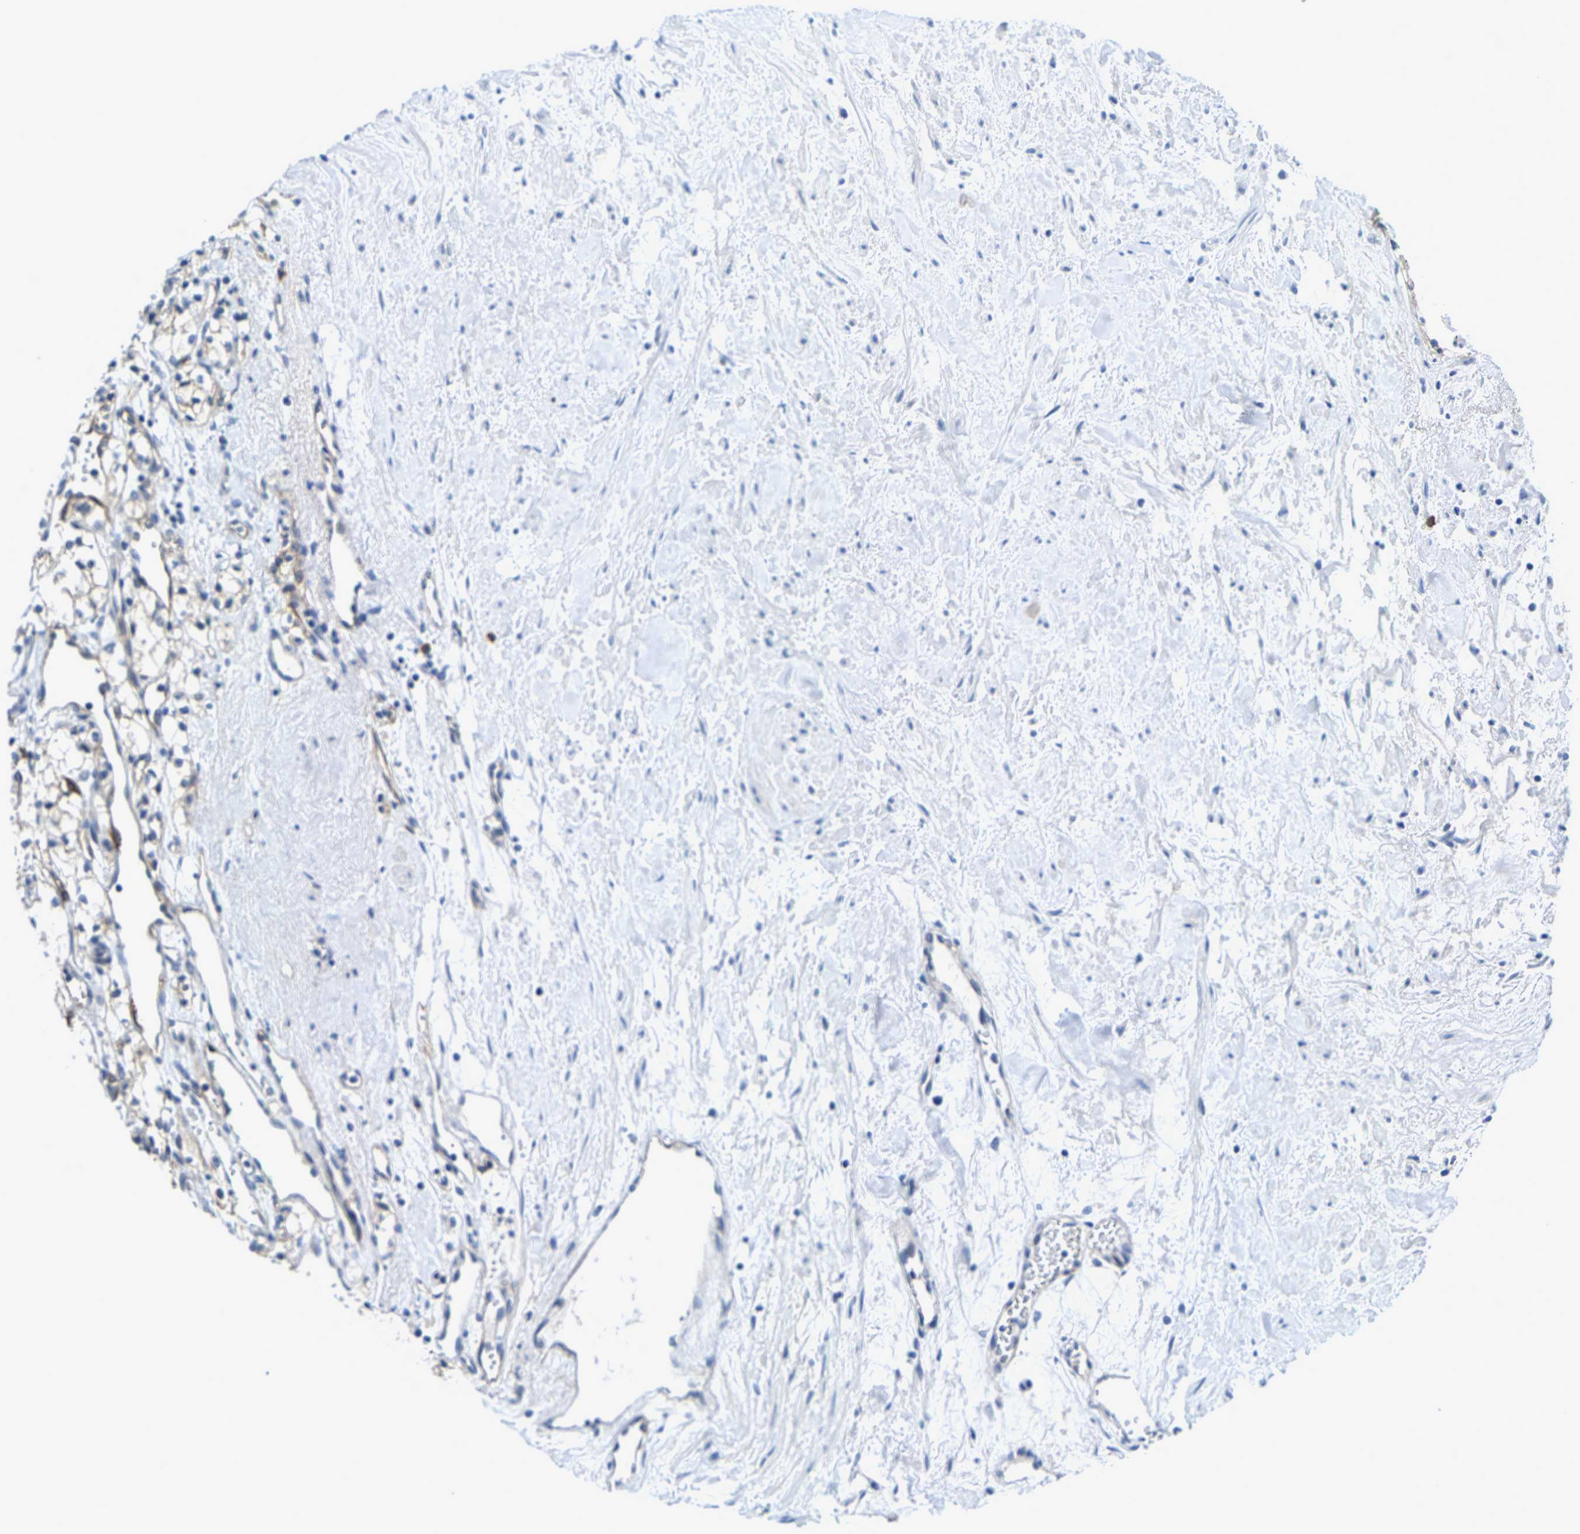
{"staining": {"intensity": "negative", "quantity": "none", "location": "none"}, "tissue": "renal cancer", "cell_type": "Tumor cells", "image_type": "cancer", "snomed": [{"axis": "morphology", "description": "Adenocarcinoma, NOS"}, {"axis": "topography", "description": "Kidney"}], "caption": "DAB (3,3'-diaminobenzidine) immunohistochemical staining of adenocarcinoma (renal) shows no significant expression in tumor cells.", "gene": "ITGA2", "patient": {"sex": "male", "age": 59}}